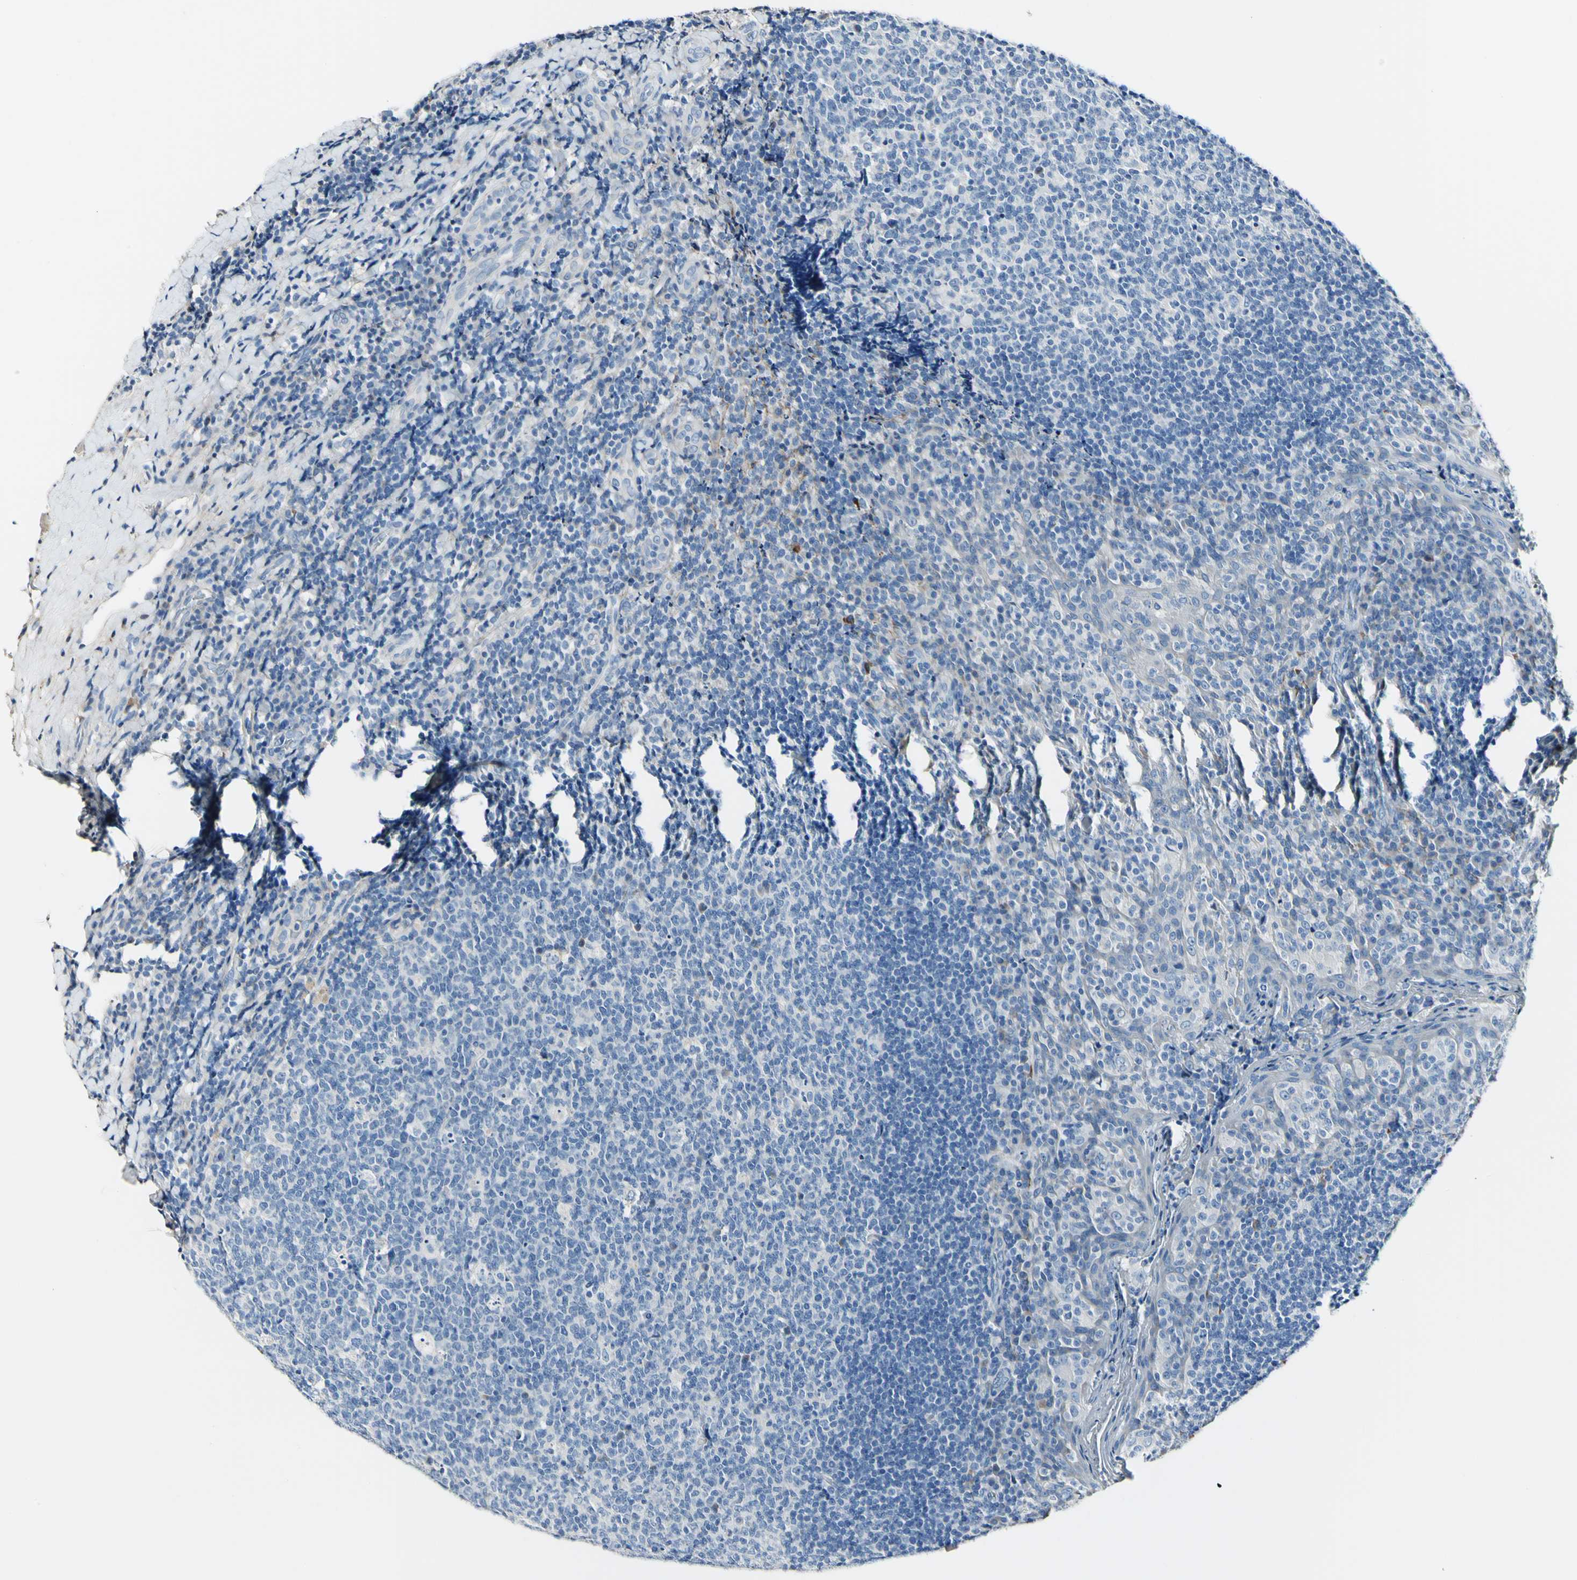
{"staining": {"intensity": "negative", "quantity": "none", "location": "none"}, "tissue": "tonsil", "cell_type": "Germinal center cells", "image_type": "normal", "snomed": [{"axis": "morphology", "description": "Normal tissue, NOS"}, {"axis": "topography", "description": "Tonsil"}], "caption": "This is a photomicrograph of immunohistochemistry (IHC) staining of benign tonsil, which shows no positivity in germinal center cells.", "gene": "COL6A3", "patient": {"sex": "male", "age": 17}}